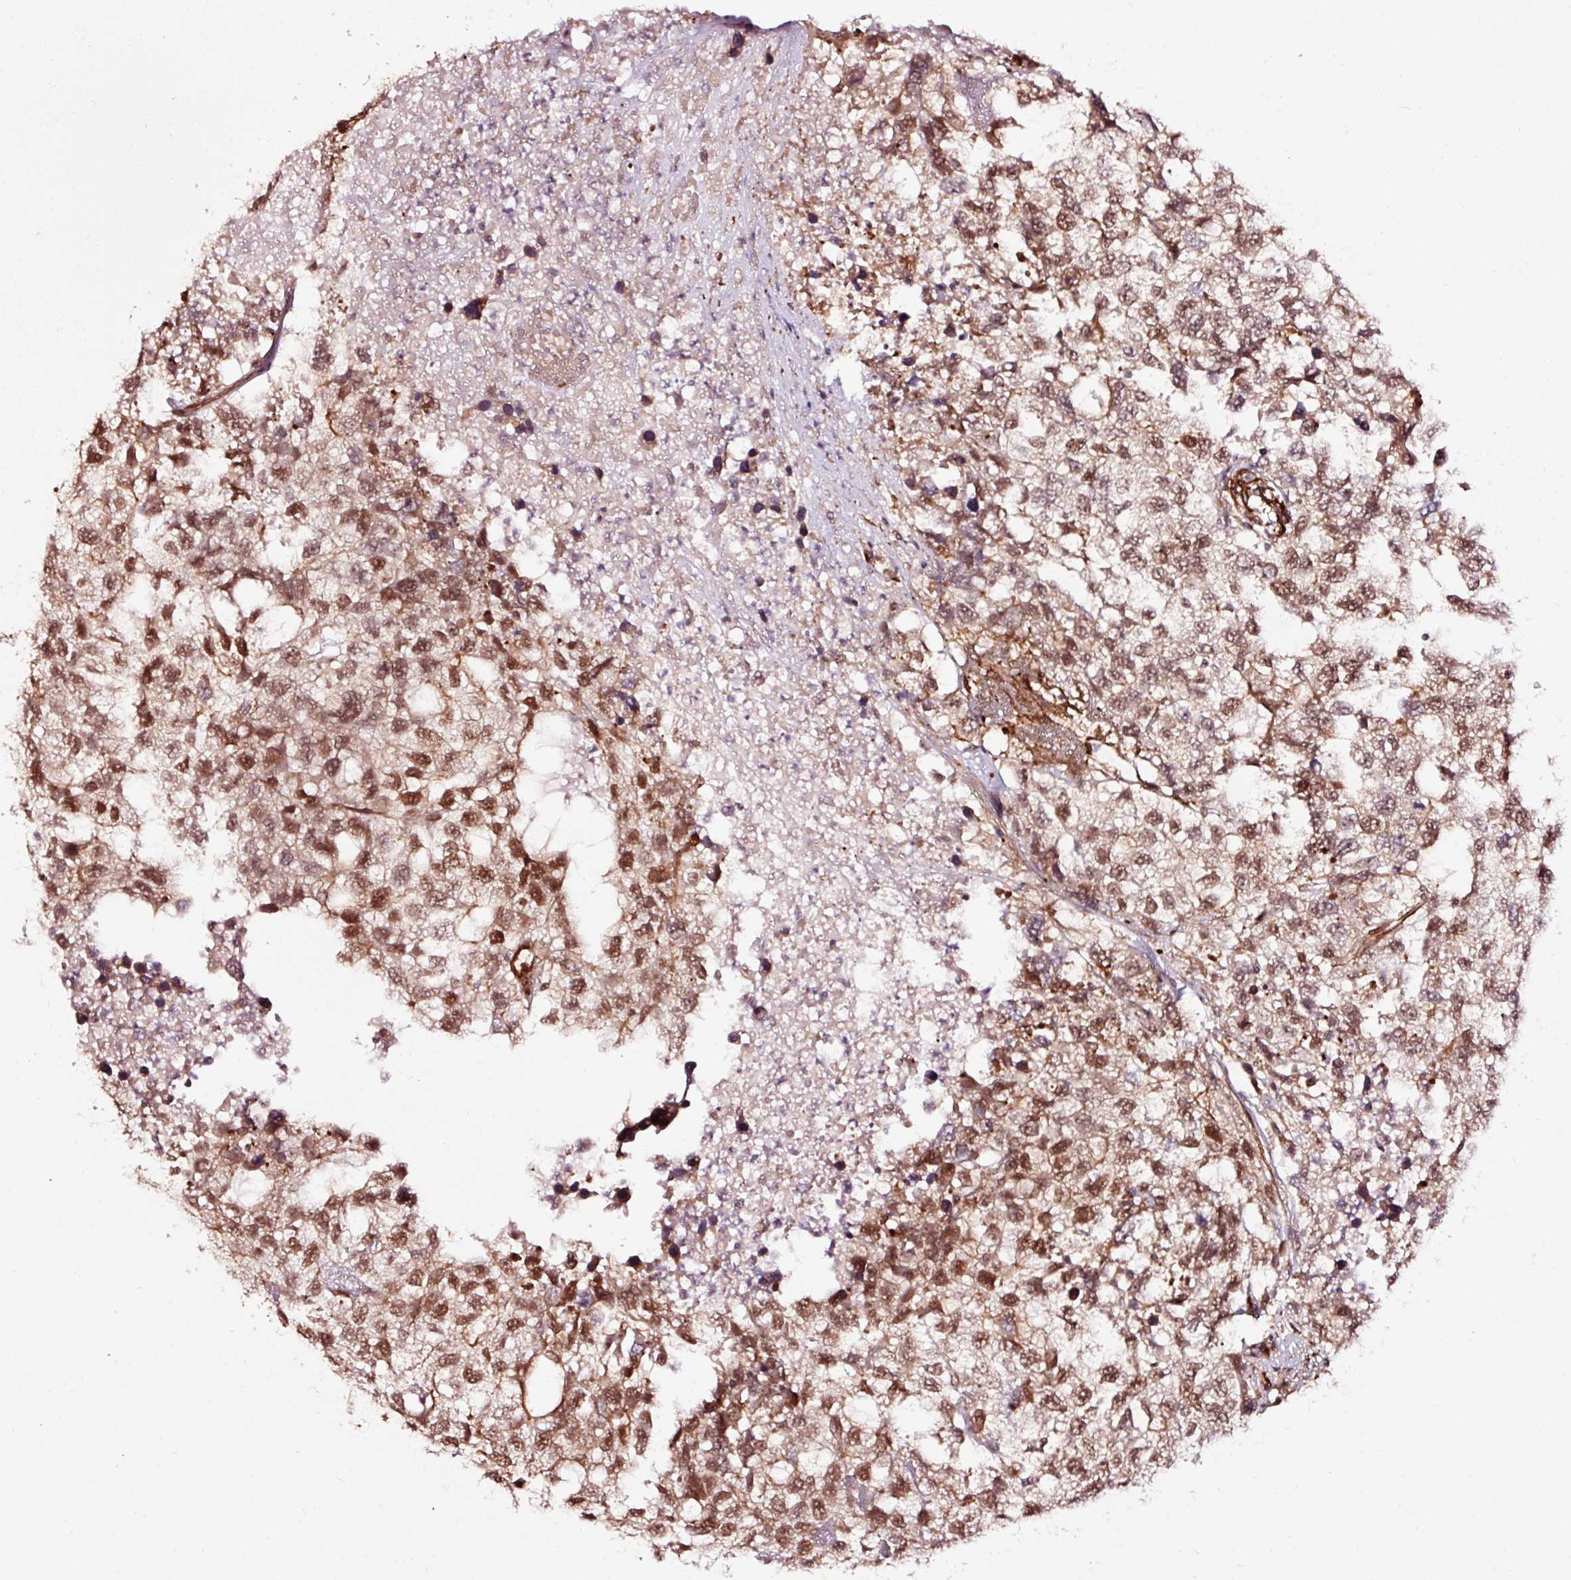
{"staining": {"intensity": "moderate", "quantity": ">75%", "location": "nuclear"}, "tissue": "testis cancer", "cell_type": "Tumor cells", "image_type": "cancer", "snomed": [{"axis": "morphology", "description": "Carcinoma, Embryonal, NOS"}, {"axis": "topography", "description": "Testis"}], "caption": "A brown stain highlights moderate nuclear staining of a protein in testis cancer (embryonal carcinoma) tumor cells.", "gene": "TPM1", "patient": {"sex": "male", "age": 83}}